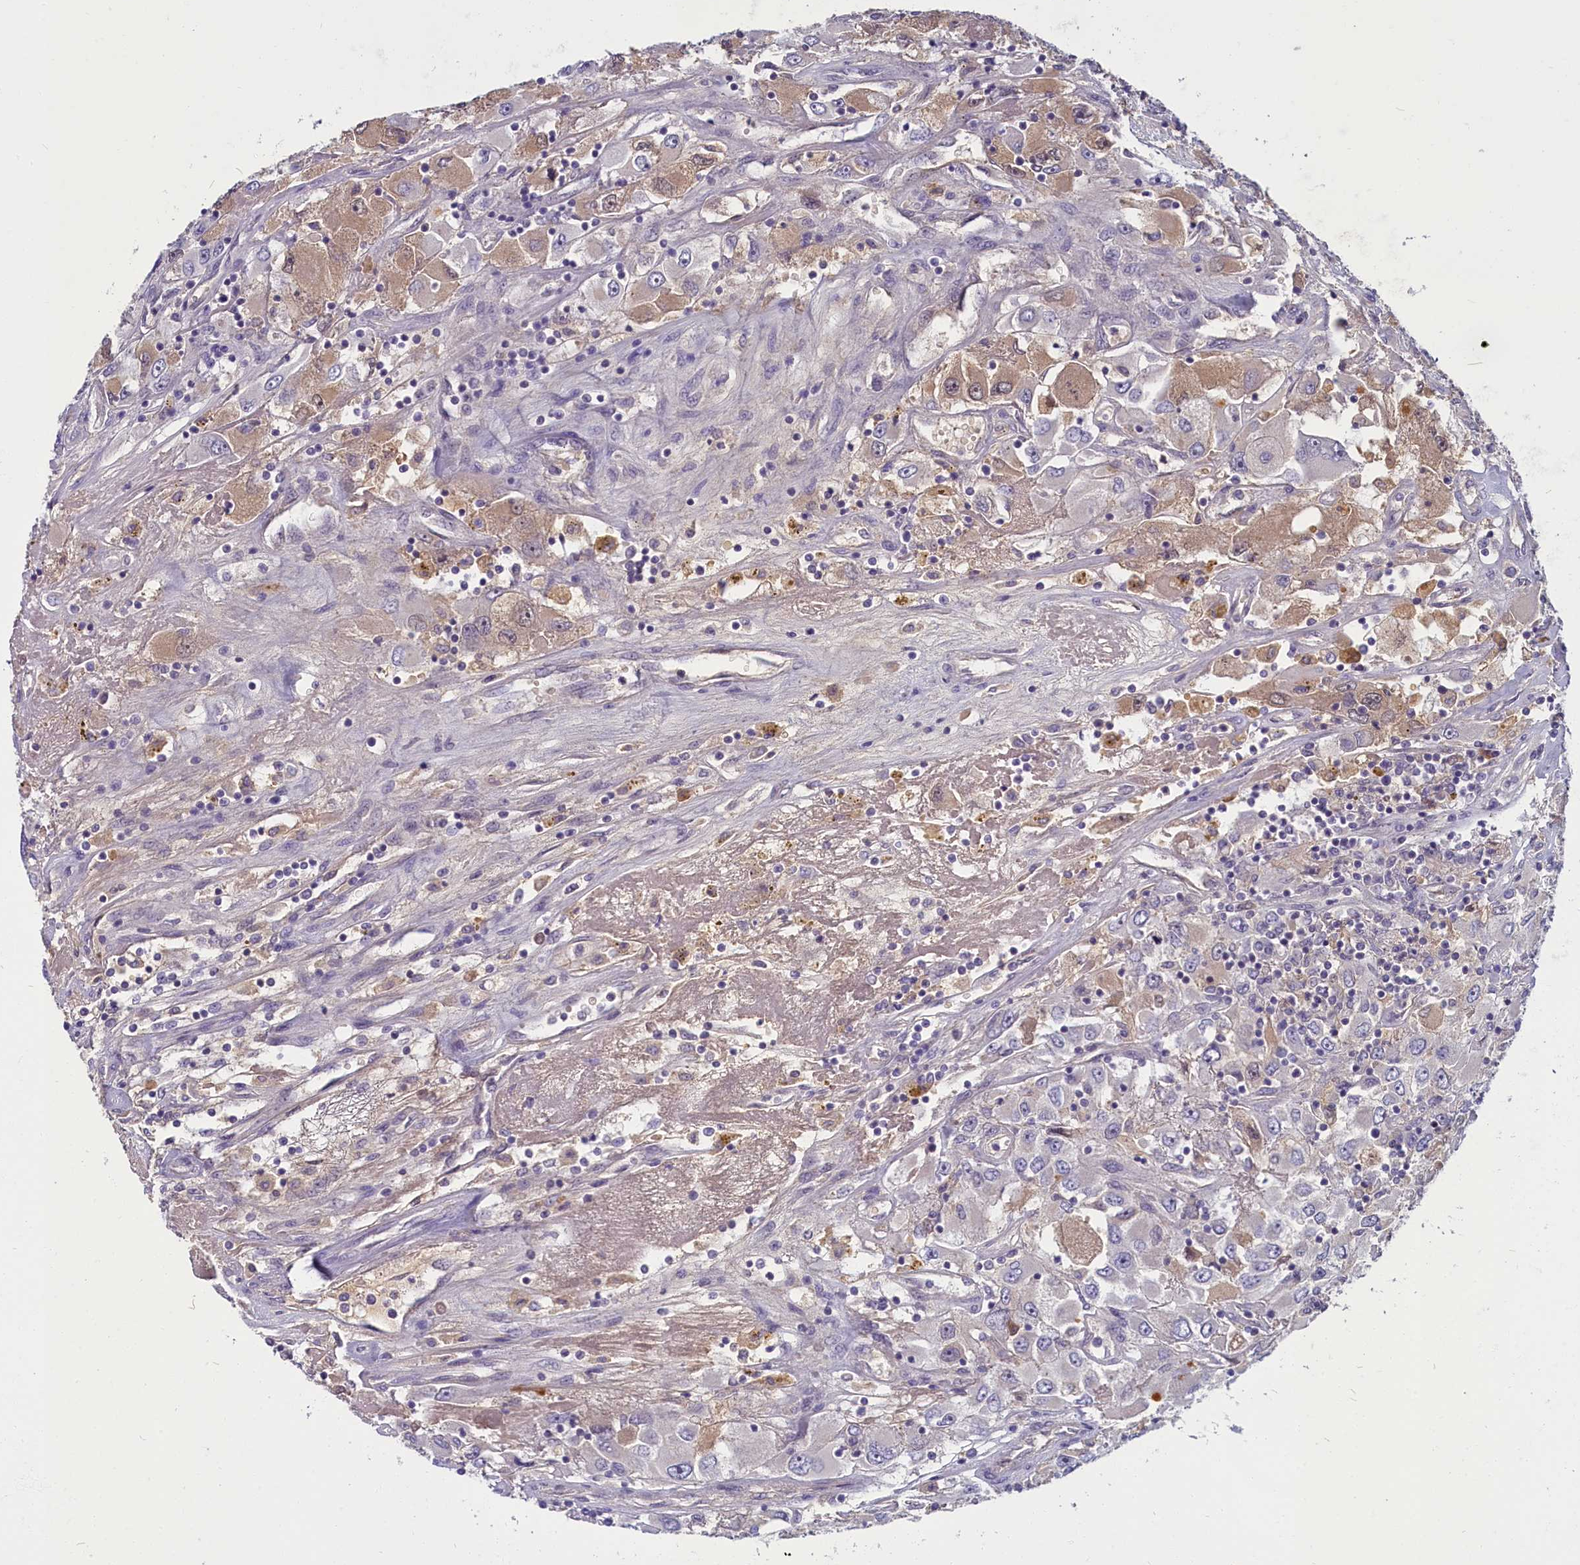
{"staining": {"intensity": "weak", "quantity": "<25%", "location": "cytoplasmic/membranous"}, "tissue": "renal cancer", "cell_type": "Tumor cells", "image_type": "cancer", "snomed": [{"axis": "morphology", "description": "Adenocarcinoma, NOS"}, {"axis": "topography", "description": "Kidney"}], "caption": "Human renal adenocarcinoma stained for a protein using IHC exhibits no positivity in tumor cells.", "gene": "SV2C", "patient": {"sex": "female", "age": 52}}